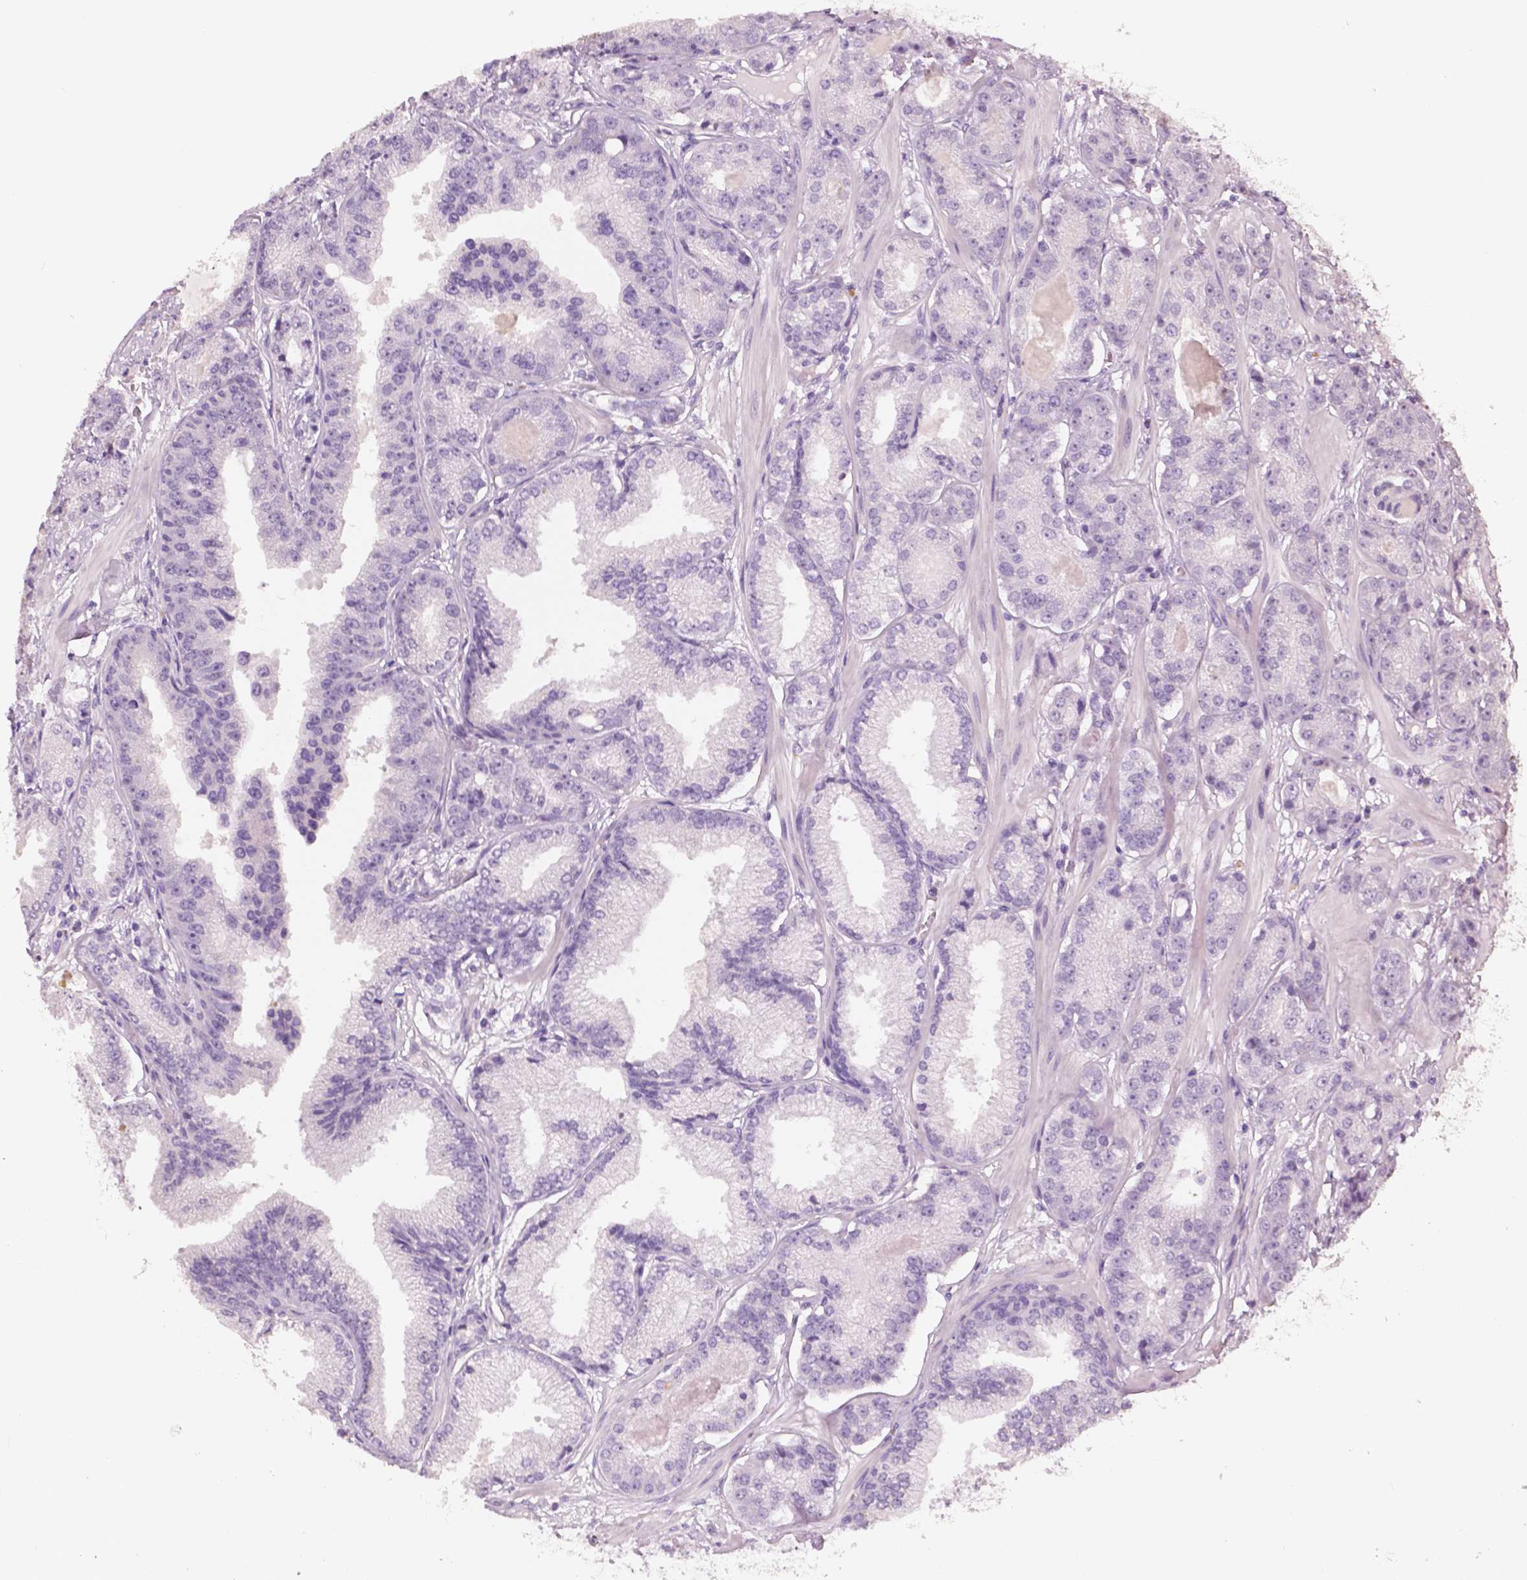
{"staining": {"intensity": "negative", "quantity": "none", "location": "none"}, "tissue": "prostate cancer", "cell_type": "Tumor cells", "image_type": "cancer", "snomed": [{"axis": "morphology", "description": "Adenocarcinoma, NOS"}, {"axis": "topography", "description": "Prostate"}], "caption": "Human prostate adenocarcinoma stained for a protein using immunohistochemistry shows no staining in tumor cells.", "gene": "NECAB1", "patient": {"sex": "male", "age": 64}}